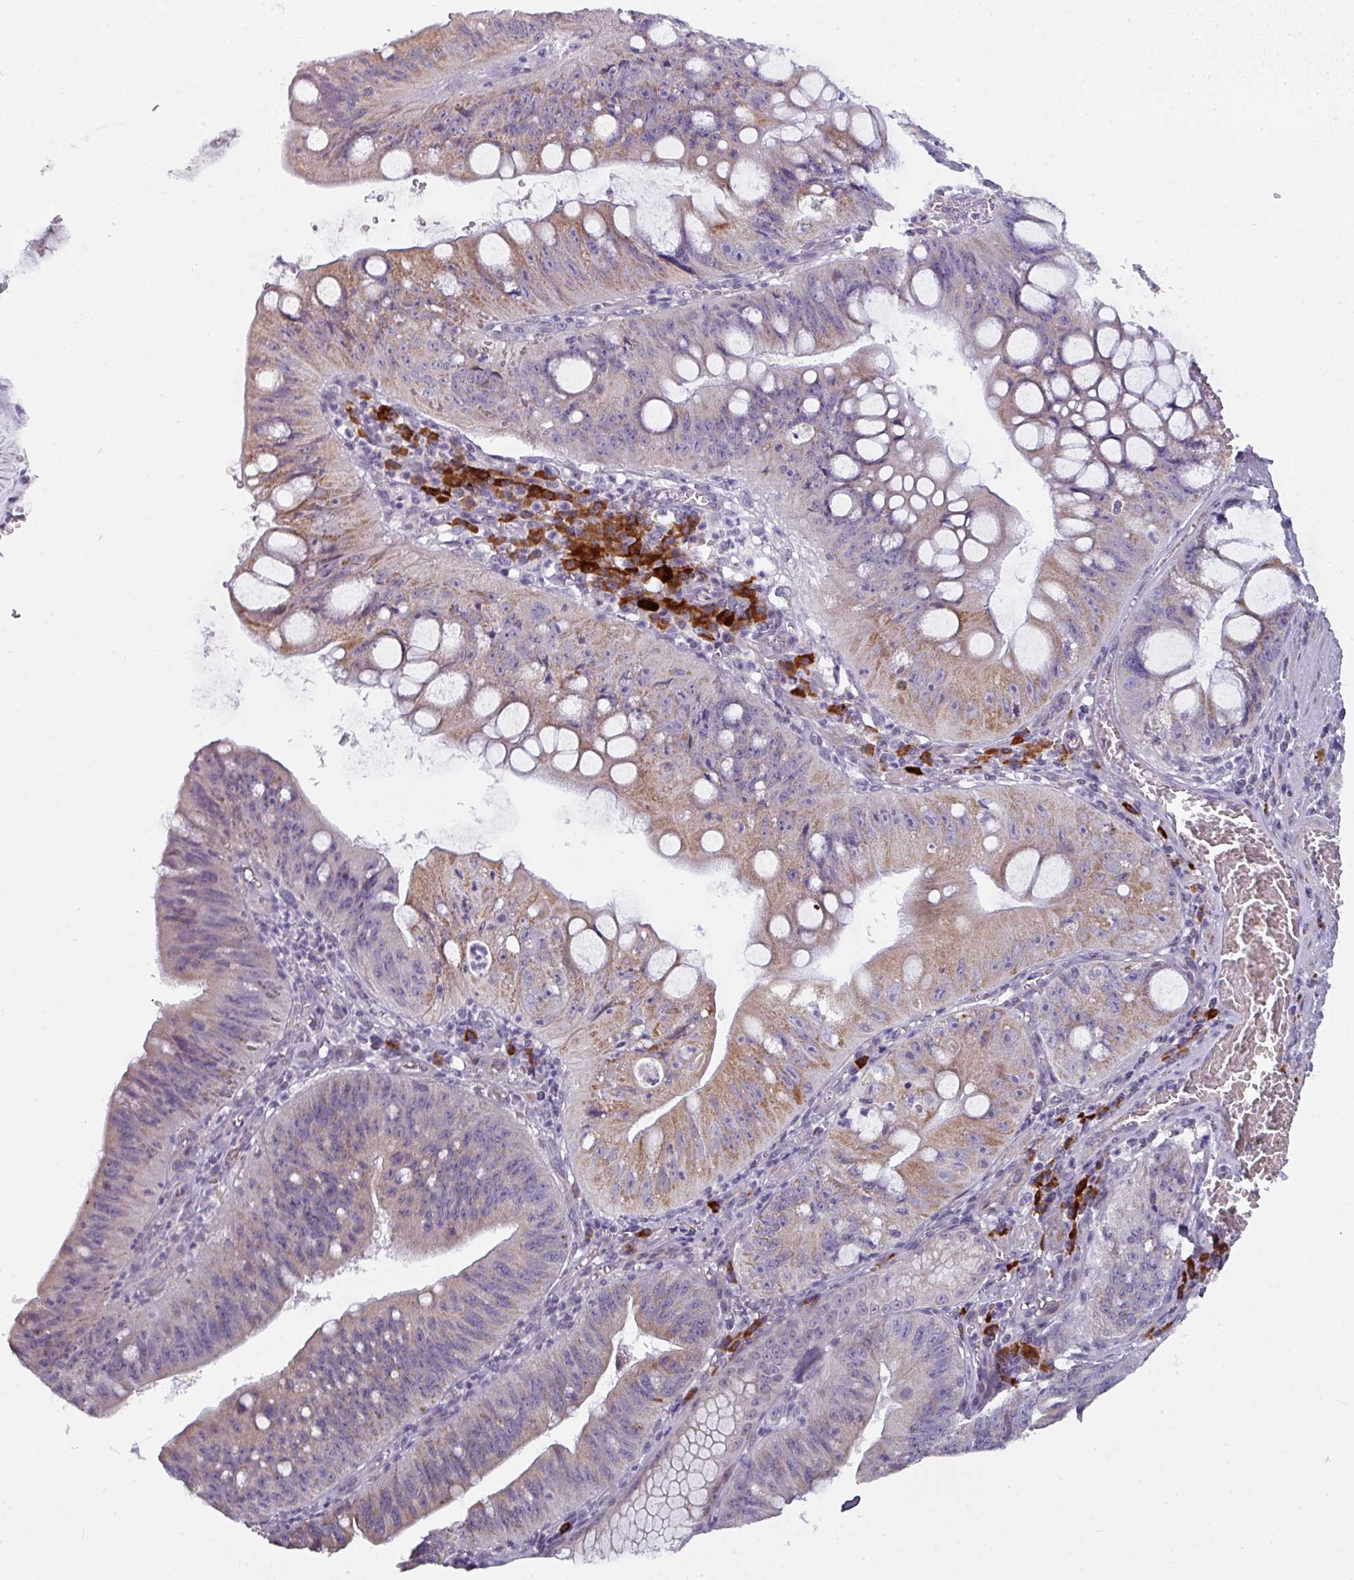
{"staining": {"intensity": "moderate", "quantity": "25%-75%", "location": "cytoplasmic/membranous"}, "tissue": "stomach cancer", "cell_type": "Tumor cells", "image_type": "cancer", "snomed": [{"axis": "morphology", "description": "Adenocarcinoma, NOS"}, {"axis": "topography", "description": "Stomach"}], "caption": "Immunohistochemical staining of human stomach cancer displays moderate cytoplasmic/membranous protein staining in approximately 25%-75% of tumor cells. (DAB IHC, brown staining for protein, blue staining for nuclei).", "gene": "C2orf68", "patient": {"sex": "male", "age": 59}}